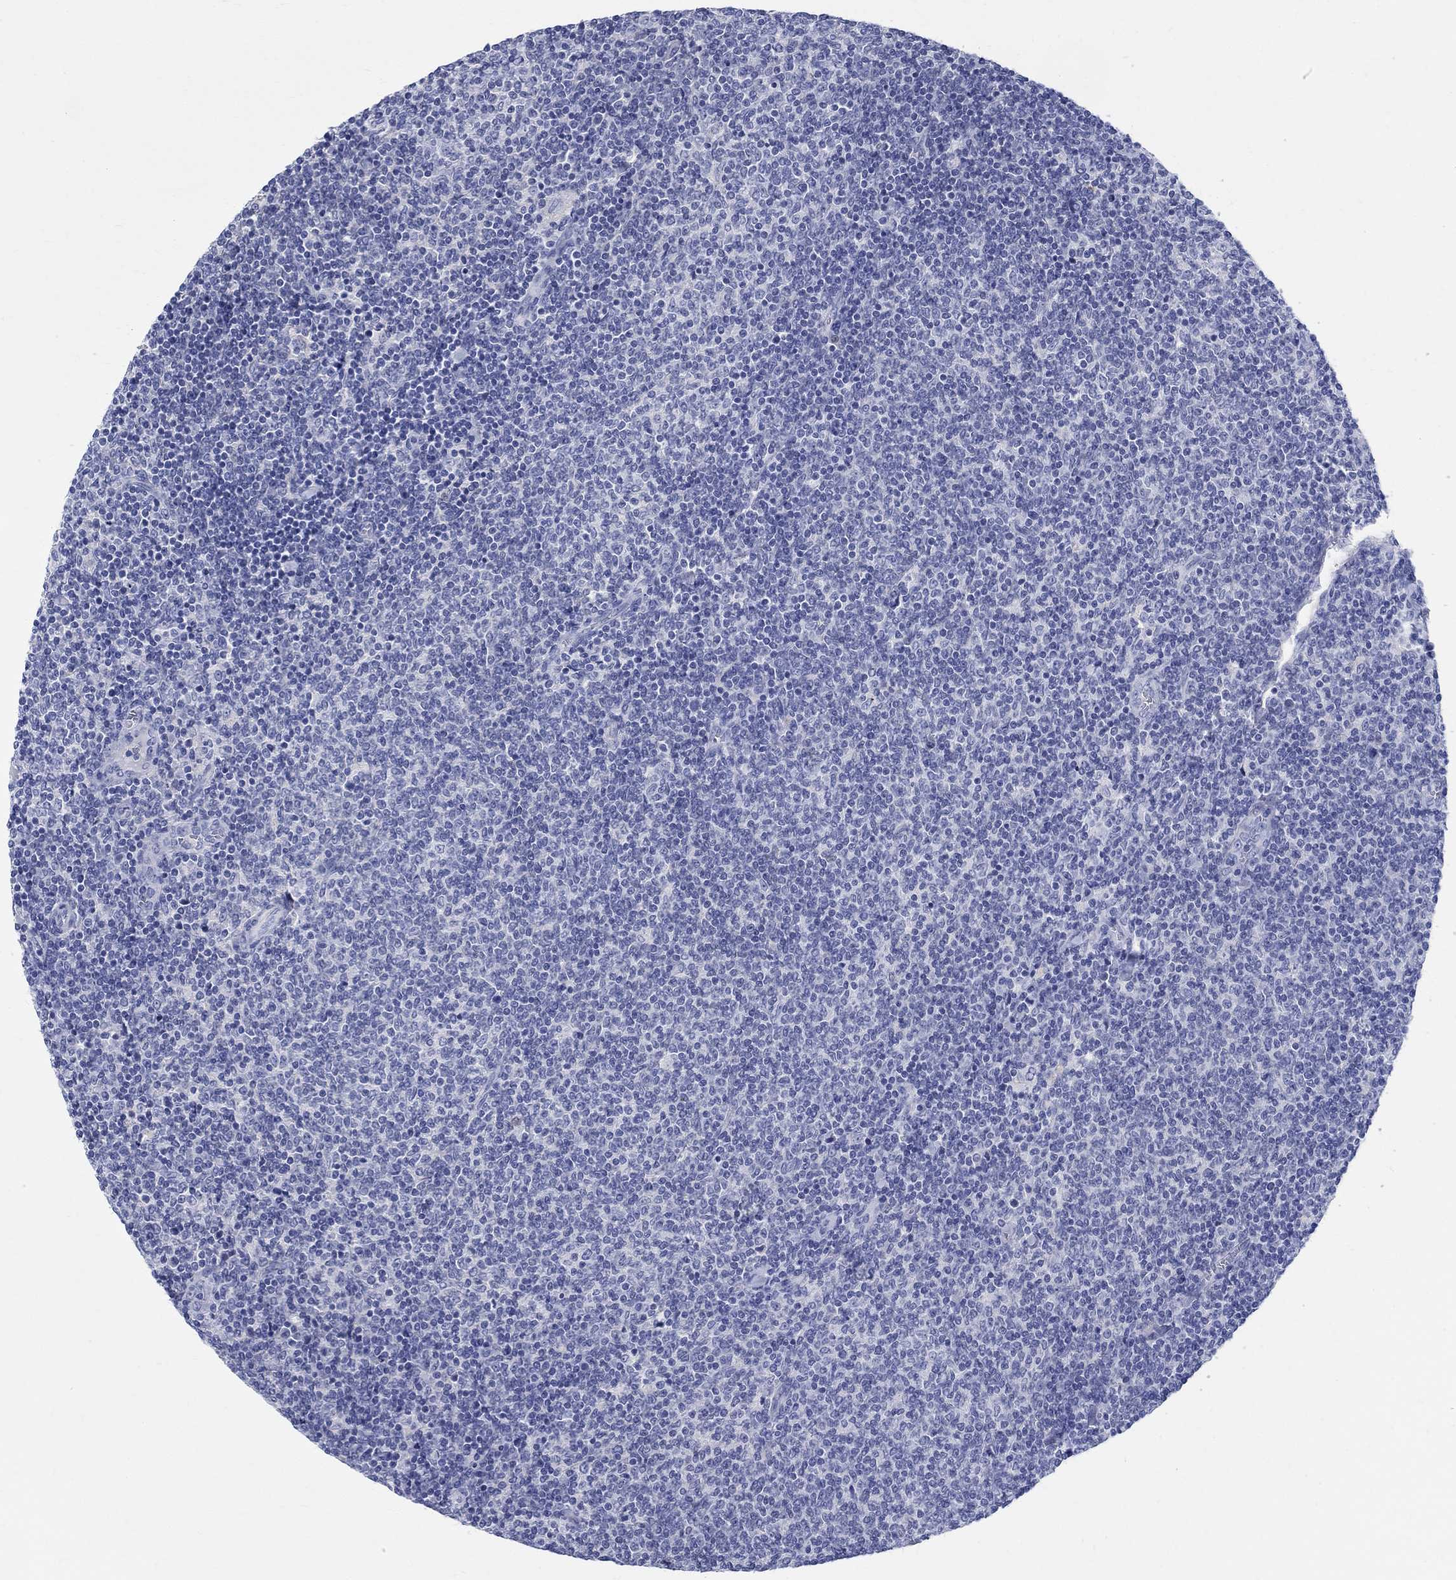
{"staining": {"intensity": "negative", "quantity": "none", "location": "none"}, "tissue": "lymphoma", "cell_type": "Tumor cells", "image_type": "cancer", "snomed": [{"axis": "morphology", "description": "Malignant lymphoma, non-Hodgkin's type, Low grade"}, {"axis": "topography", "description": "Lymph node"}], "caption": "Protein analysis of malignant lymphoma, non-Hodgkin's type (low-grade) reveals no significant expression in tumor cells. (Stains: DAB IHC with hematoxylin counter stain, Microscopy: brightfield microscopy at high magnification).", "gene": "SOX2", "patient": {"sex": "male", "age": 52}}